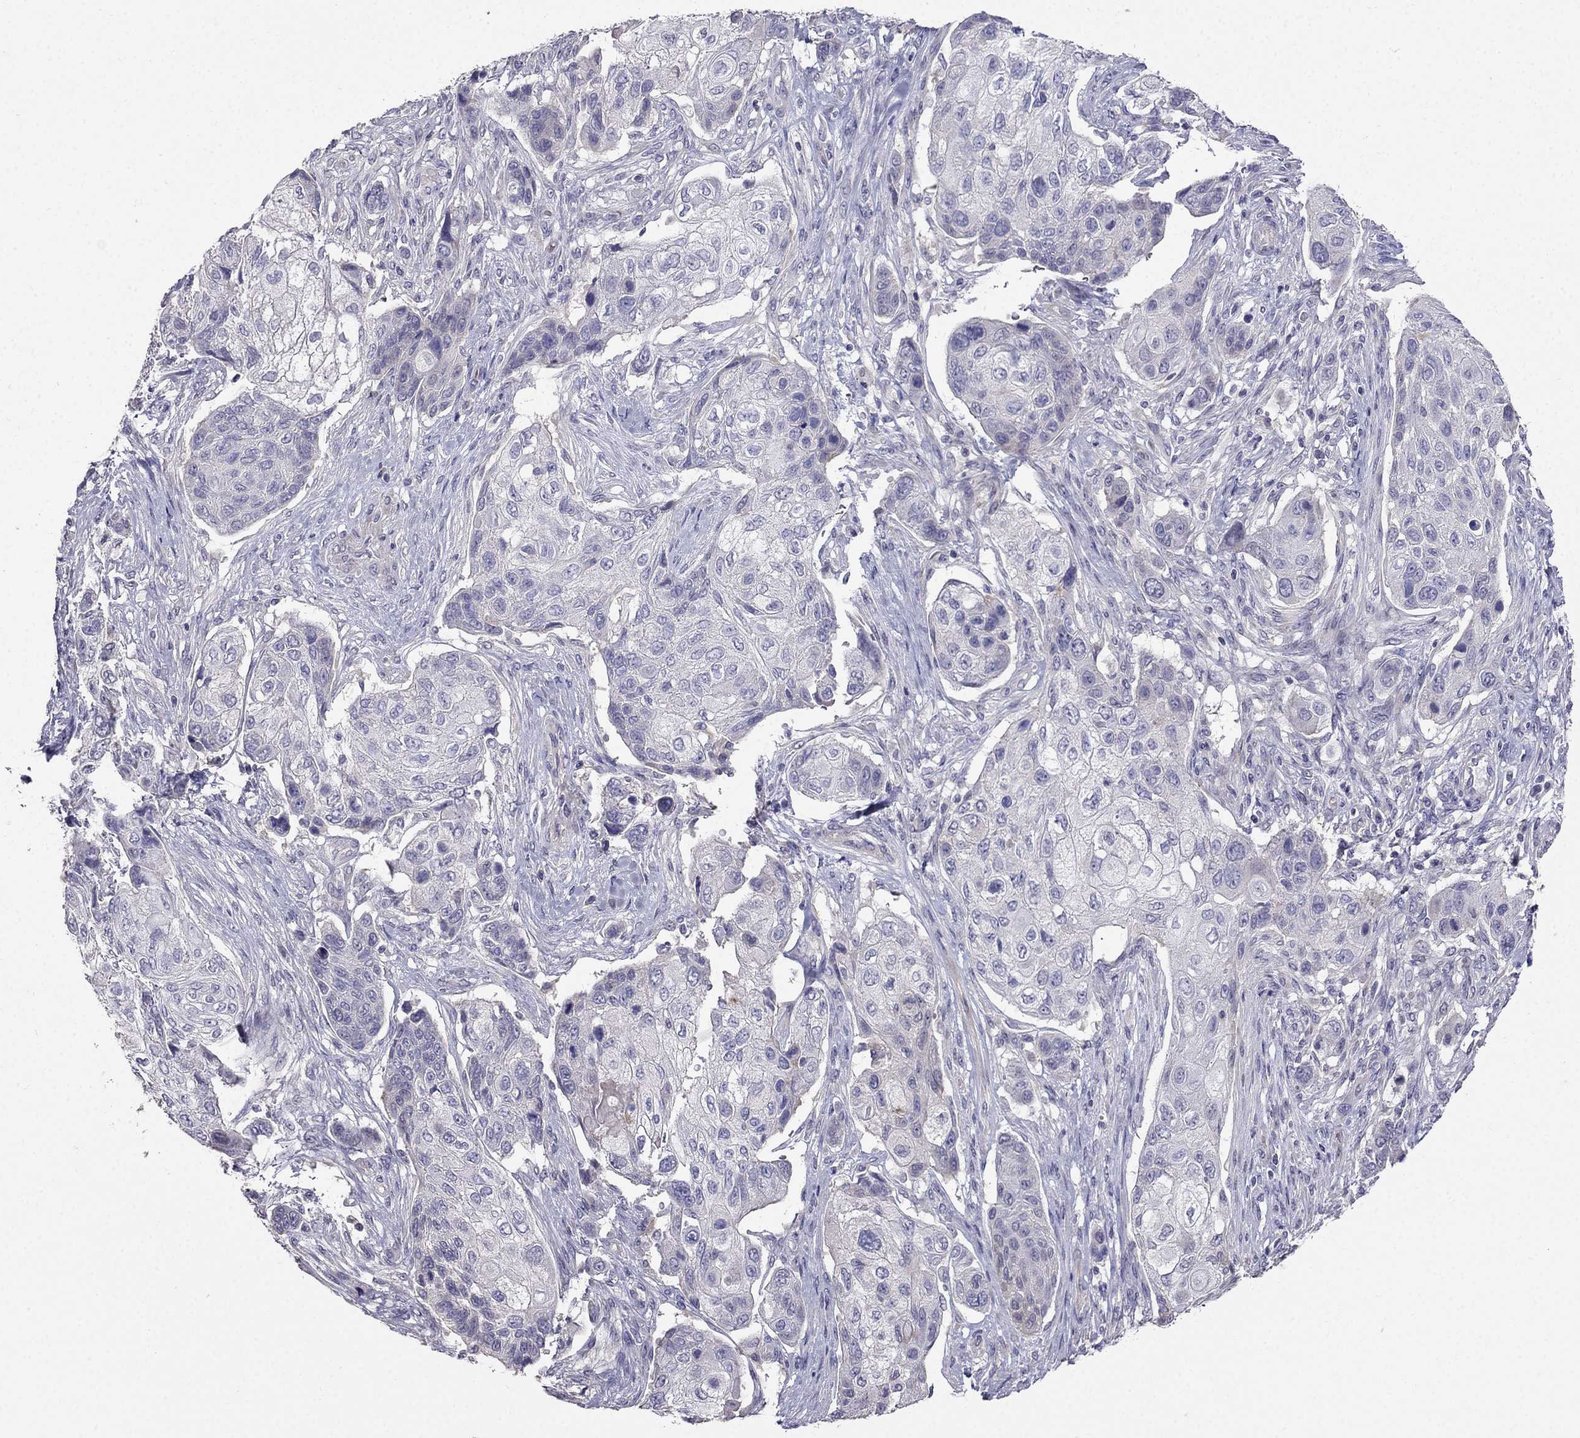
{"staining": {"intensity": "negative", "quantity": "none", "location": "none"}, "tissue": "lung cancer", "cell_type": "Tumor cells", "image_type": "cancer", "snomed": [{"axis": "morphology", "description": "Normal tissue, NOS"}, {"axis": "morphology", "description": "Squamous cell carcinoma, NOS"}, {"axis": "topography", "description": "Bronchus"}, {"axis": "topography", "description": "Lung"}], "caption": "Photomicrograph shows no significant protein positivity in tumor cells of squamous cell carcinoma (lung).", "gene": "AS3MT", "patient": {"sex": "male", "age": 69}}